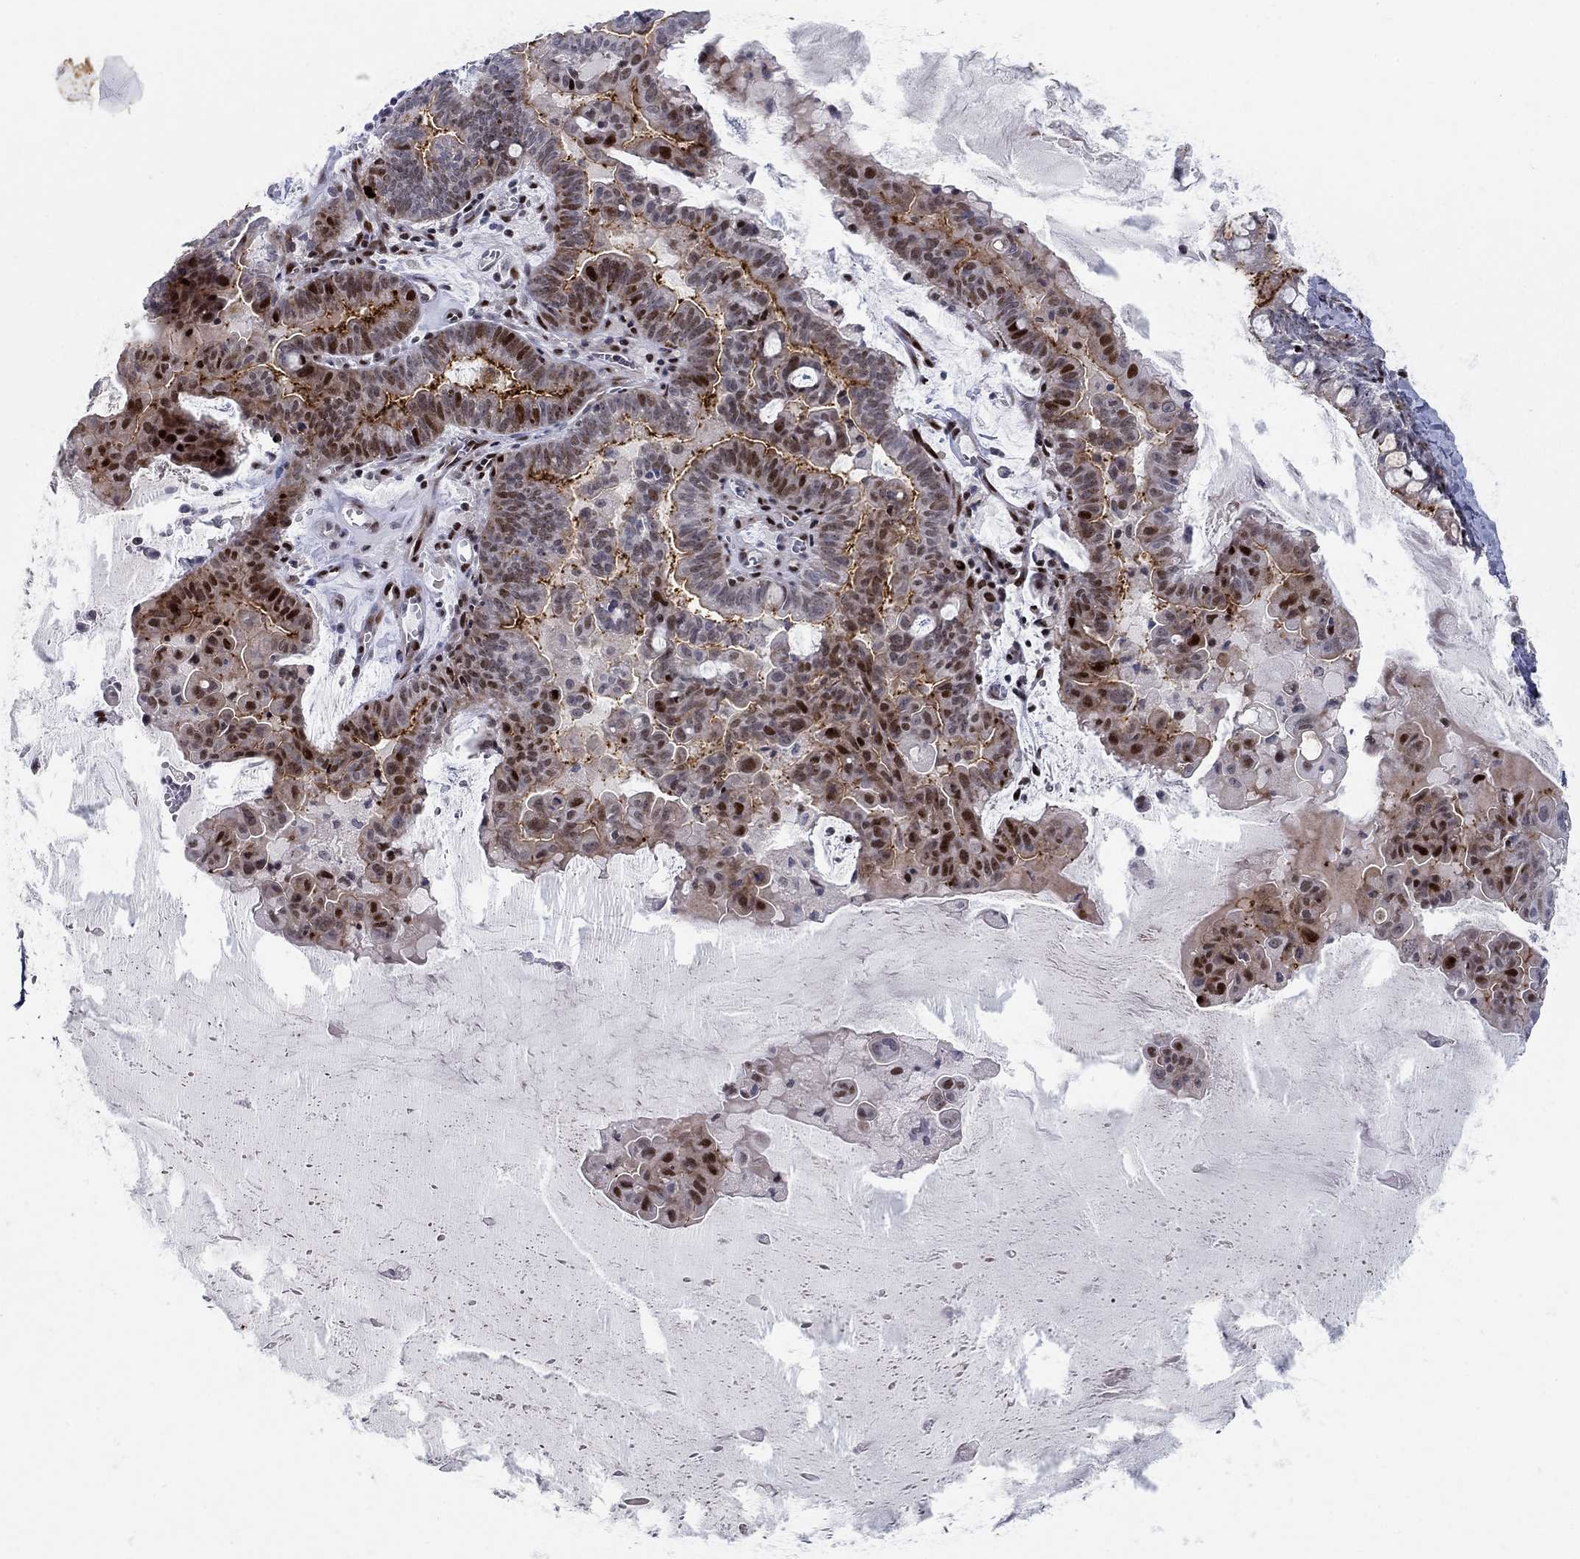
{"staining": {"intensity": "strong", "quantity": "25%-75%", "location": "nuclear"}, "tissue": "ovarian cancer", "cell_type": "Tumor cells", "image_type": "cancer", "snomed": [{"axis": "morphology", "description": "Cystadenocarcinoma, mucinous, NOS"}, {"axis": "topography", "description": "Ovary"}], "caption": "This is a histology image of immunohistochemistry (IHC) staining of ovarian mucinous cystadenocarcinoma, which shows strong expression in the nuclear of tumor cells.", "gene": "RAPGEF5", "patient": {"sex": "female", "age": 63}}